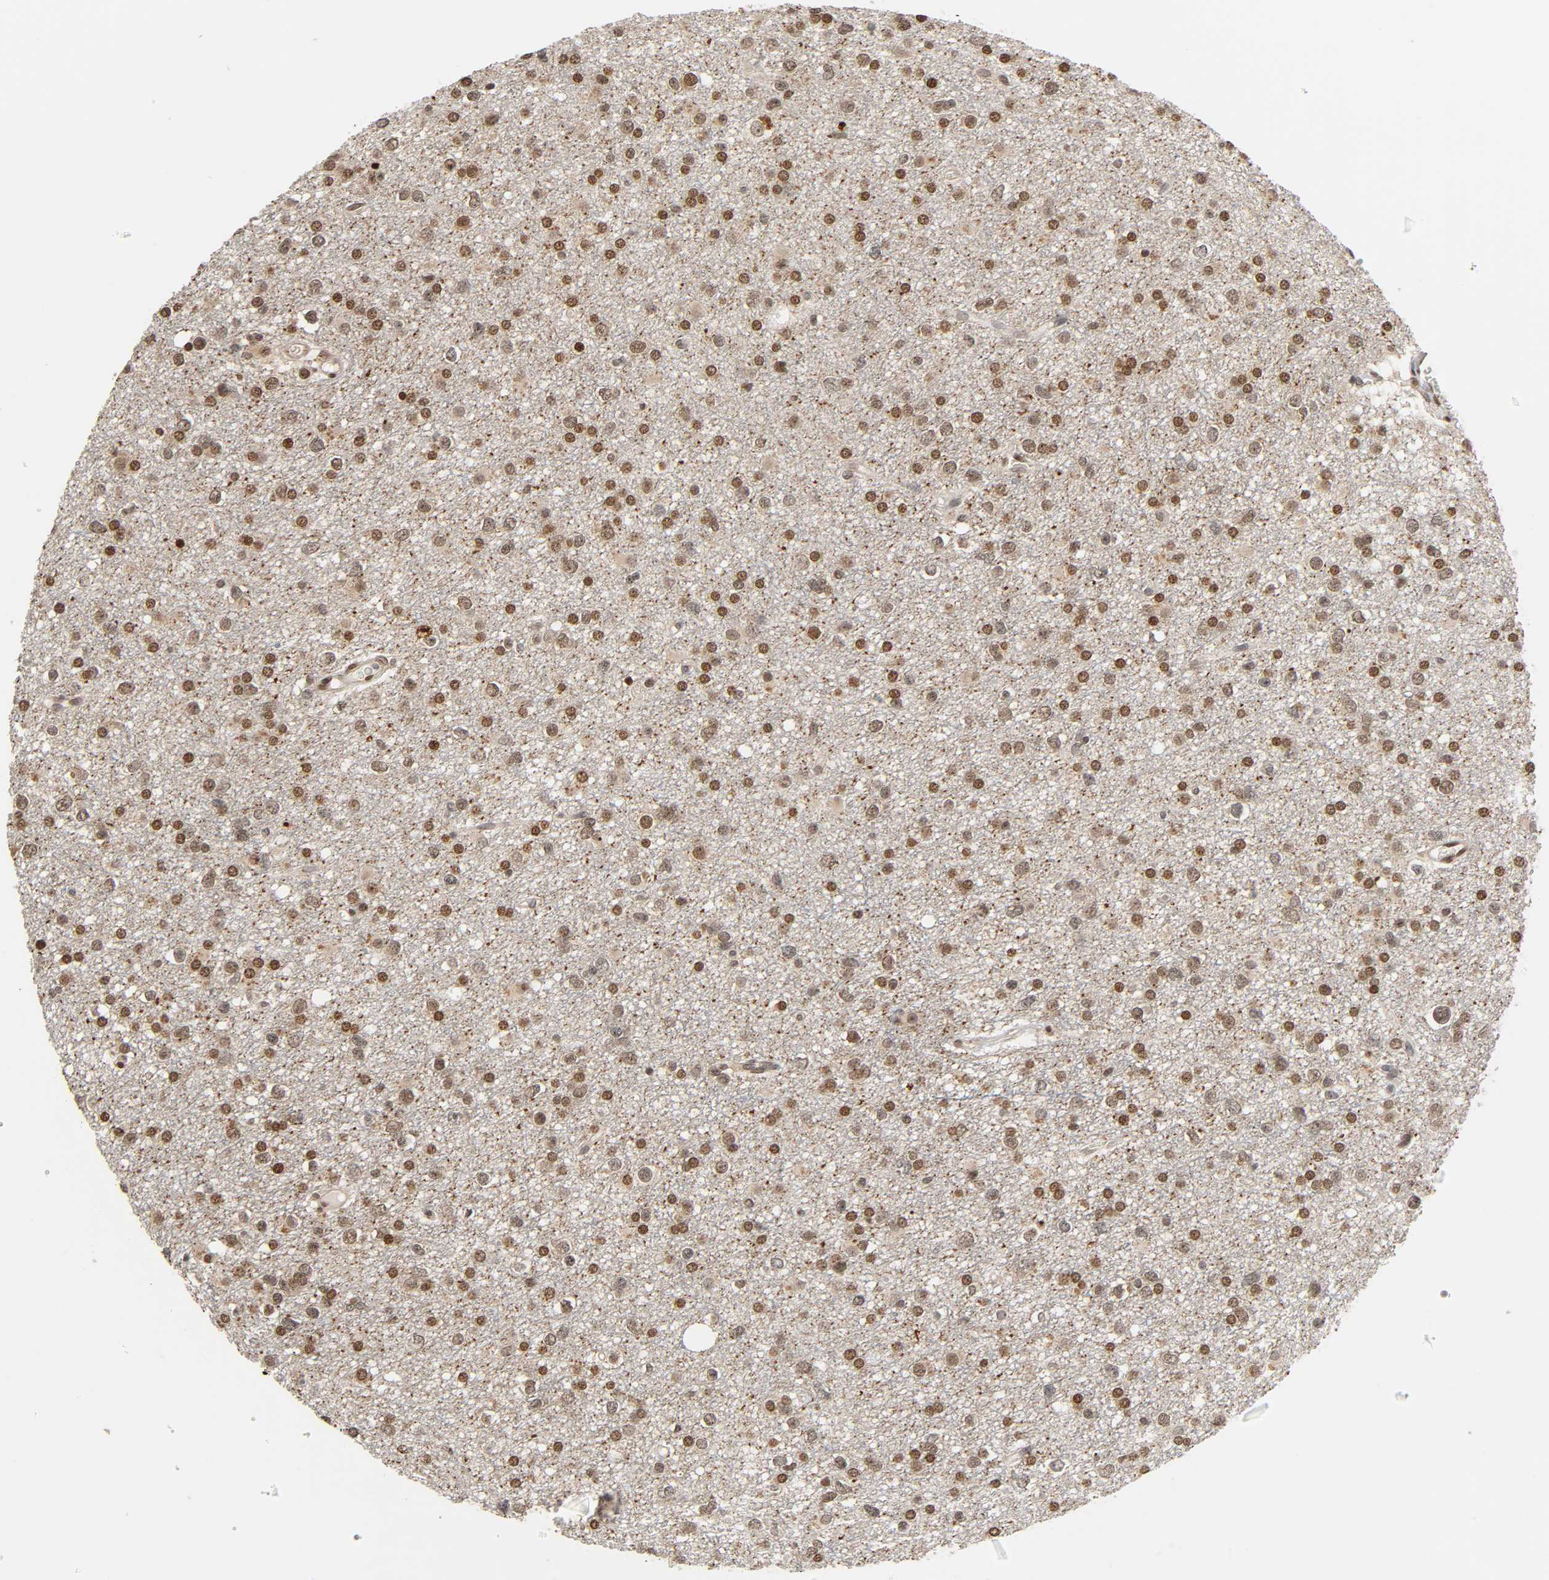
{"staining": {"intensity": "moderate", "quantity": "25%-75%", "location": "nuclear"}, "tissue": "glioma", "cell_type": "Tumor cells", "image_type": "cancer", "snomed": [{"axis": "morphology", "description": "Glioma, malignant, Low grade"}, {"axis": "topography", "description": "Brain"}], "caption": "A medium amount of moderate nuclear expression is appreciated in about 25%-75% of tumor cells in malignant glioma (low-grade) tissue.", "gene": "UBC", "patient": {"sex": "male", "age": 42}}